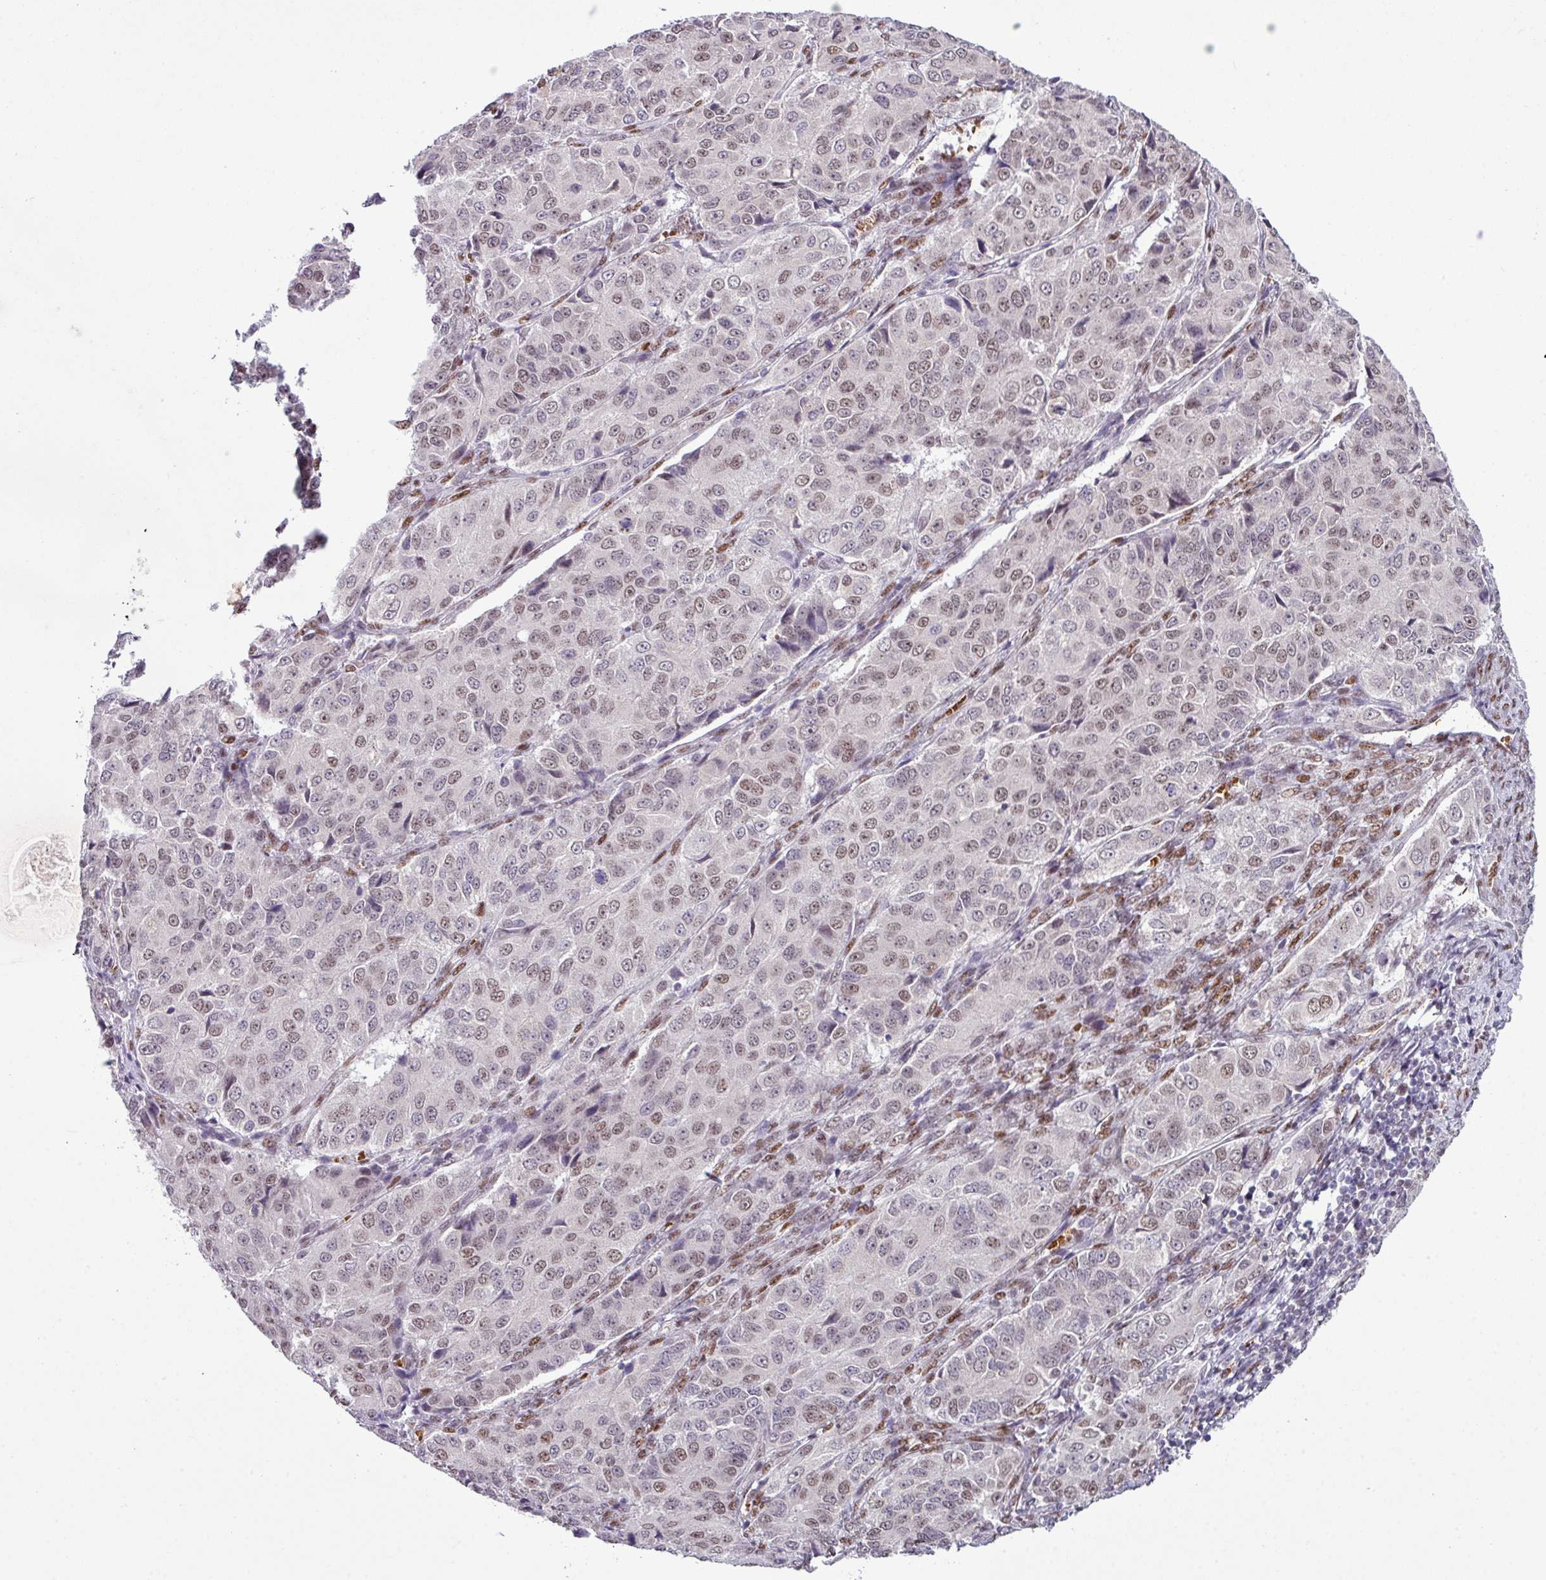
{"staining": {"intensity": "moderate", "quantity": ">75%", "location": "nuclear"}, "tissue": "ovarian cancer", "cell_type": "Tumor cells", "image_type": "cancer", "snomed": [{"axis": "morphology", "description": "Carcinoma, endometroid"}, {"axis": "topography", "description": "Ovary"}], "caption": "Immunohistochemical staining of endometroid carcinoma (ovarian) displays medium levels of moderate nuclear protein positivity in approximately >75% of tumor cells.", "gene": "PRDM5", "patient": {"sex": "female", "age": 51}}